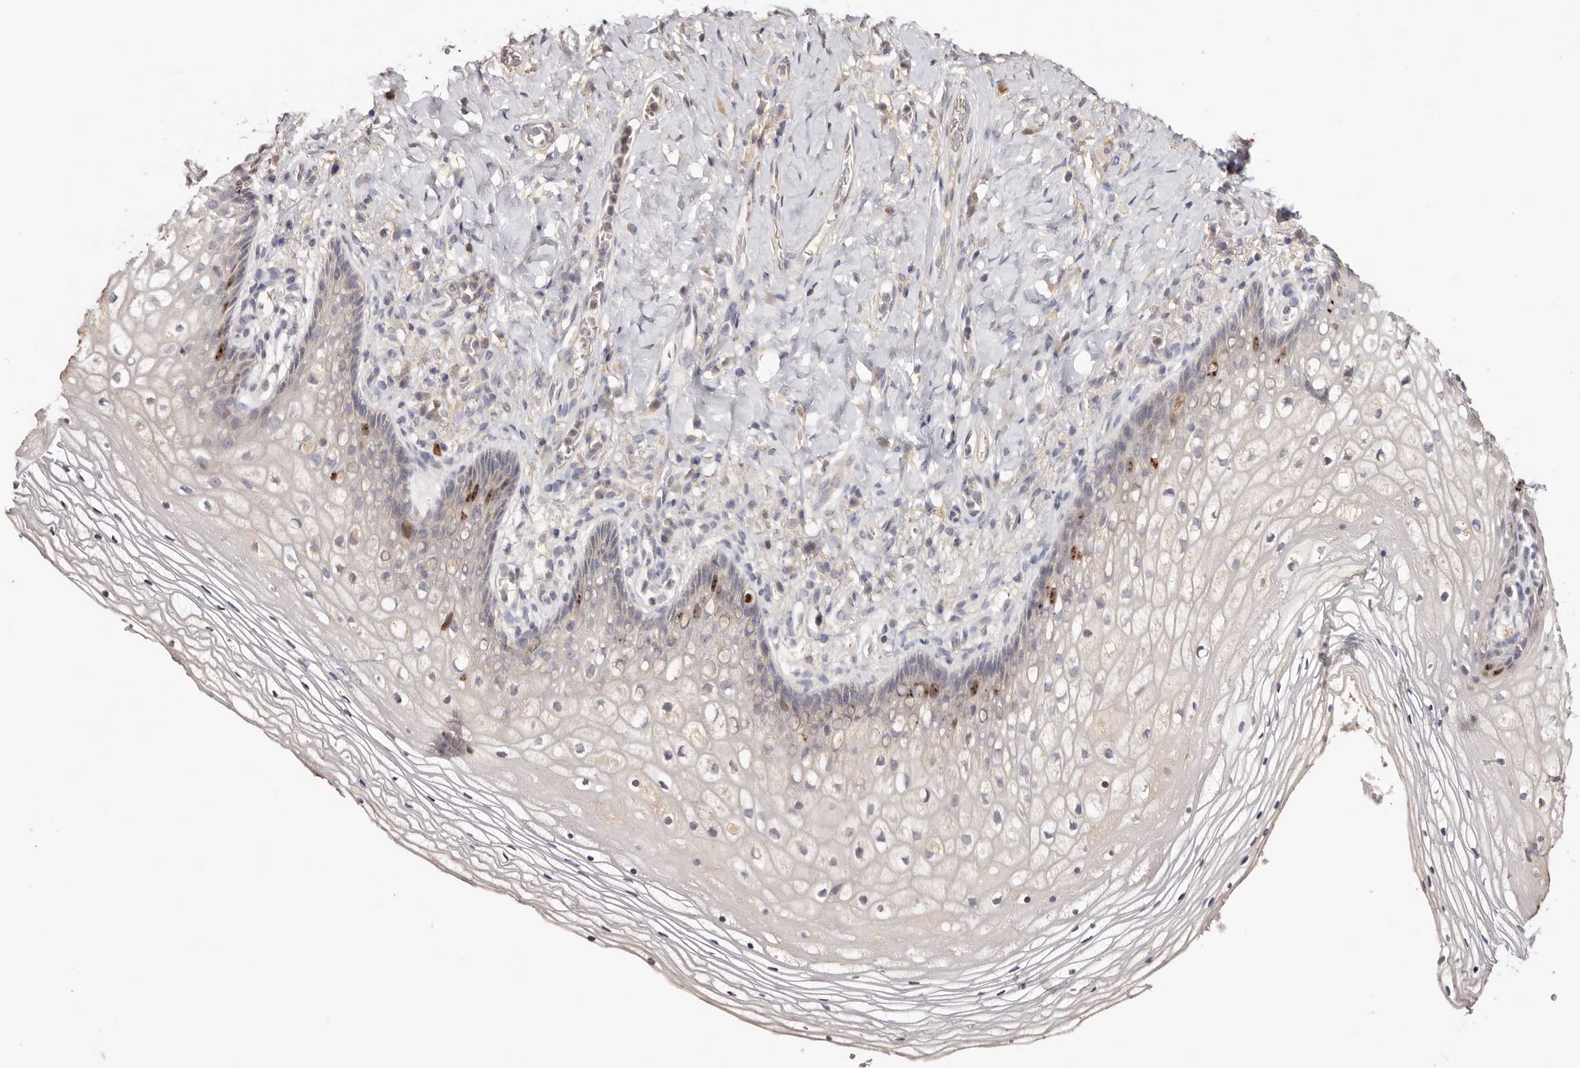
{"staining": {"intensity": "moderate", "quantity": "<25%", "location": "nuclear"}, "tissue": "vagina", "cell_type": "Squamous epithelial cells", "image_type": "normal", "snomed": [{"axis": "morphology", "description": "Normal tissue, NOS"}, {"axis": "topography", "description": "Vagina"}], "caption": "Vagina stained with a brown dye exhibits moderate nuclear positive staining in approximately <25% of squamous epithelial cells.", "gene": "CCDC190", "patient": {"sex": "female", "age": 60}}